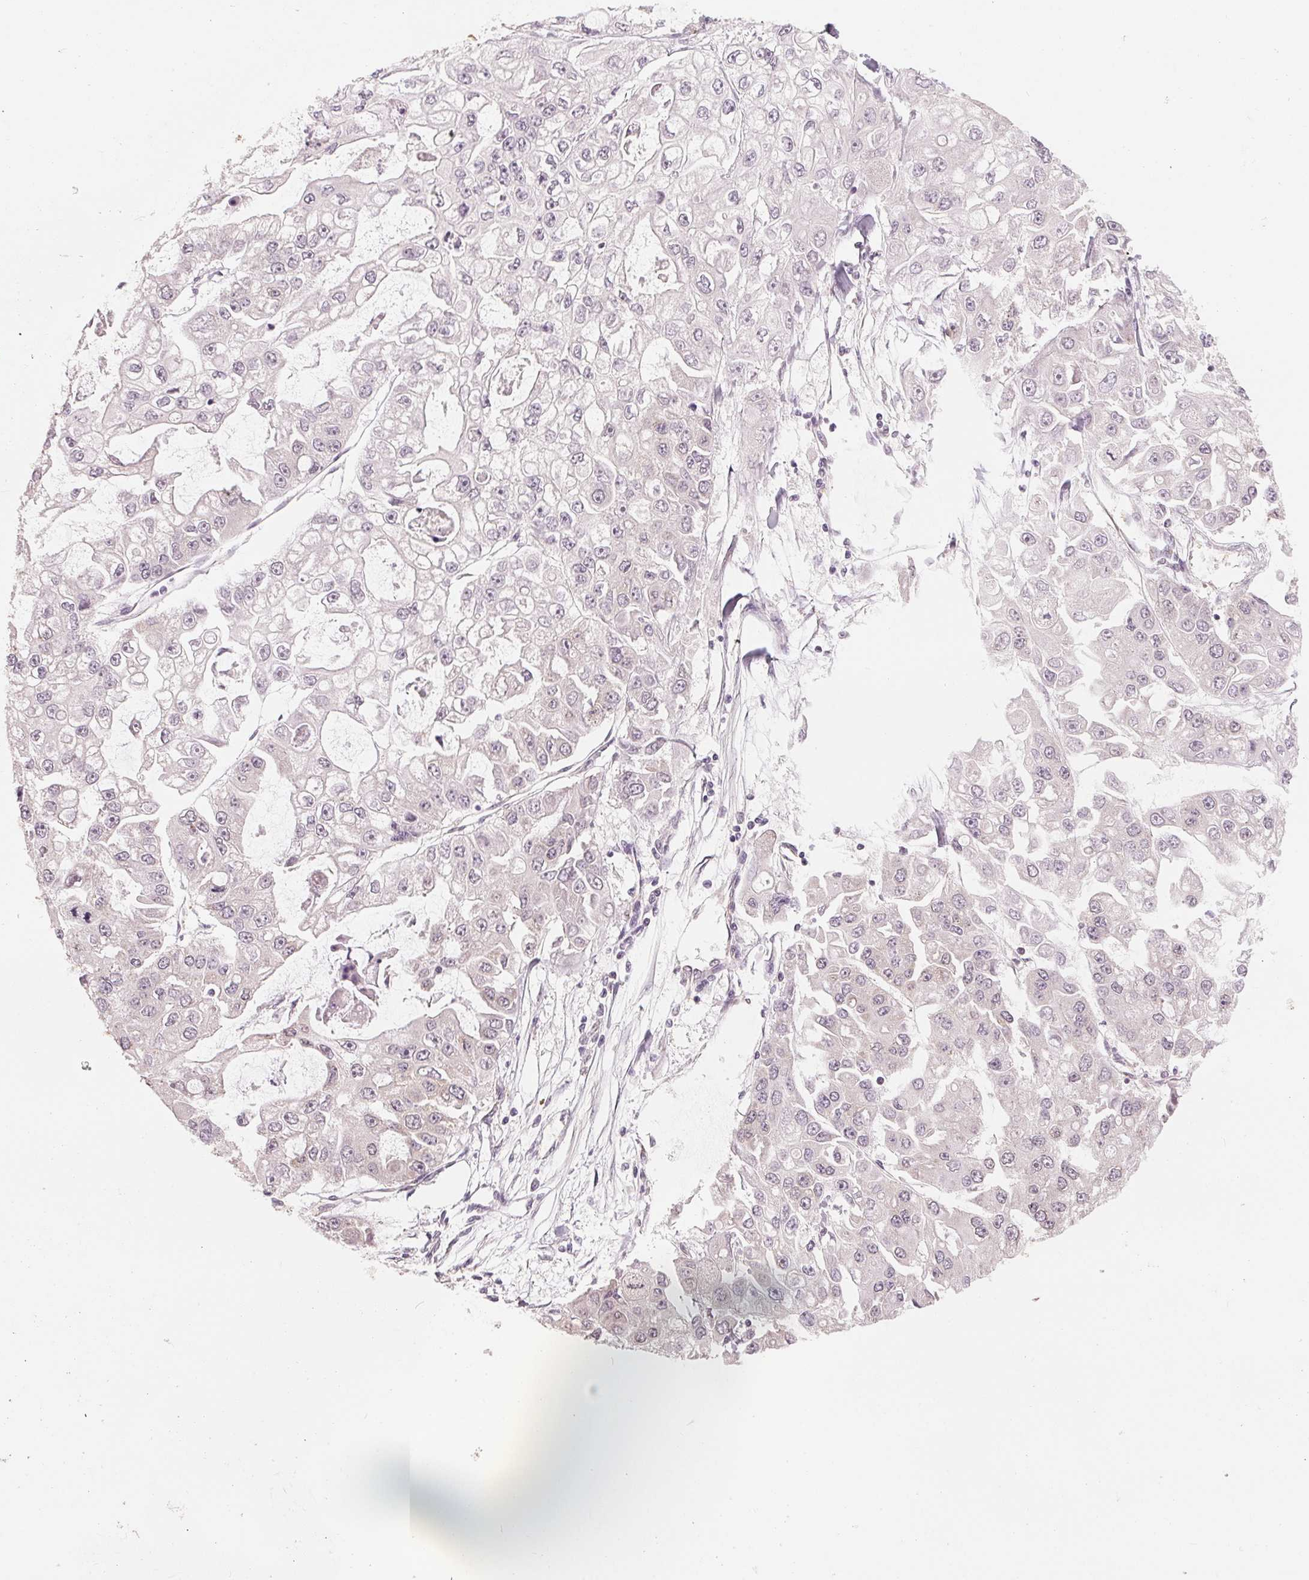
{"staining": {"intensity": "weak", "quantity": "<25%", "location": "cytoplasmic/membranous"}, "tissue": "ovarian cancer", "cell_type": "Tumor cells", "image_type": "cancer", "snomed": [{"axis": "morphology", "description": "Cystadenocarcinoma, serous, NOS"}, {"axis": "topography", "description": "Ovary"}], "caption": "DAB immunohistochemical staining of human ovarian cancer displays no significant expression in tumor cells. (Immunohistochemistry, brightfield microscopy, high magnification).", "gene": "GIGYF2", "patient": {"sex": "female", "age": 56}}